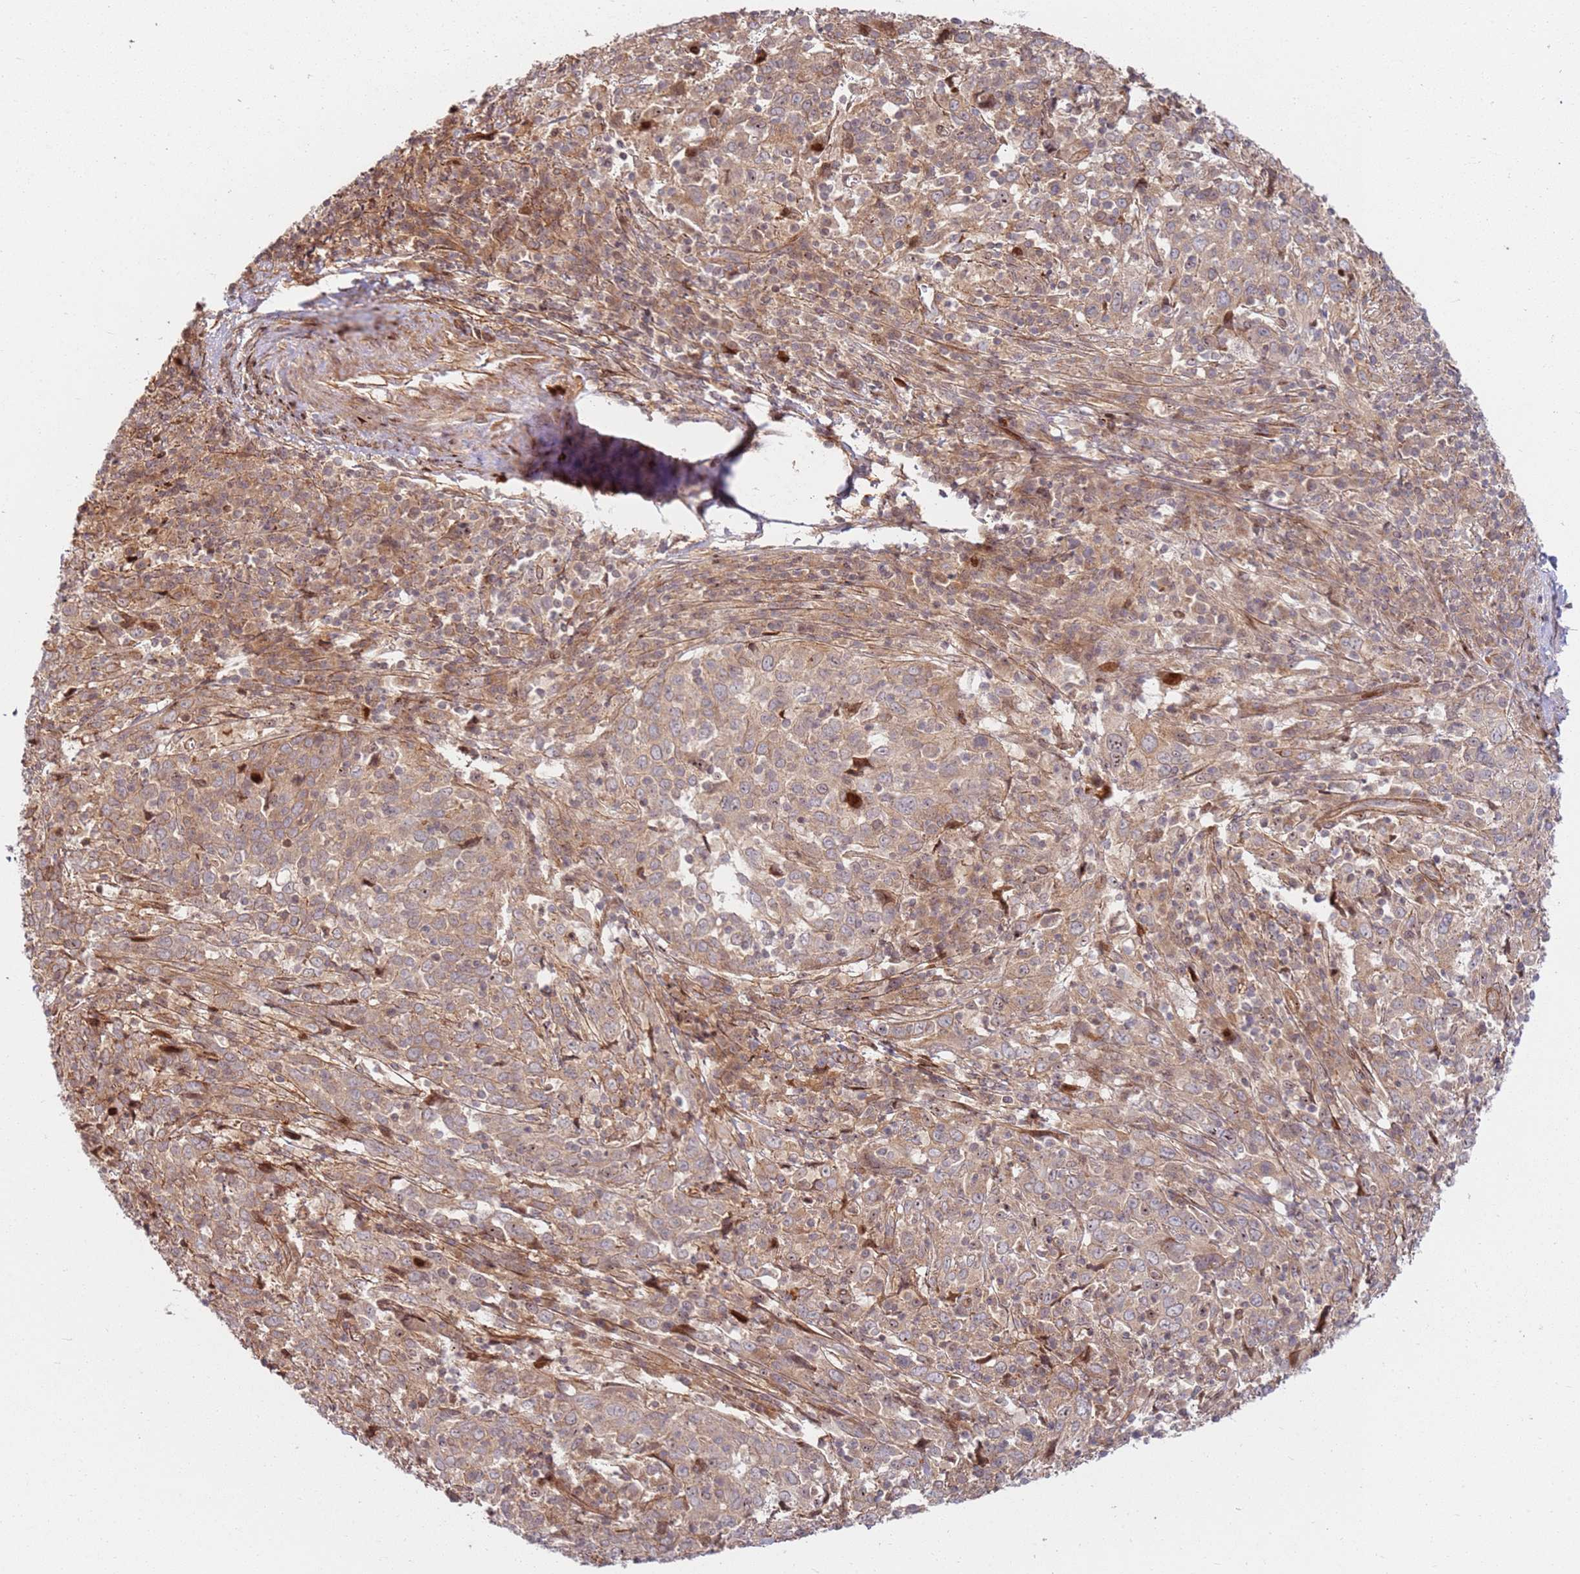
{"staining": {"intensity": "moderate", "quantity": ">75%", "location": "cytoplasmic/membranous"}, "tissue": "cervical cancer", "cell_type": "Tumor cells", "image_type": "cancer", "snomed": [{"axis": "morphology", "description": "Squamous cell carcinoma, NOS"}, {"axis": "topography", "description": "Cervix"}], "caption": "A photomicrograph of human squamous cell carcinoma (cervical) stained for a protein shows moderate cytoplasmic/membranous brown staining in tumor cells. The protein is shown in brown color, while the nuclei are stained blue.", "gene": "TMEM233", "patient": {"sex": "female", "age": 46}}